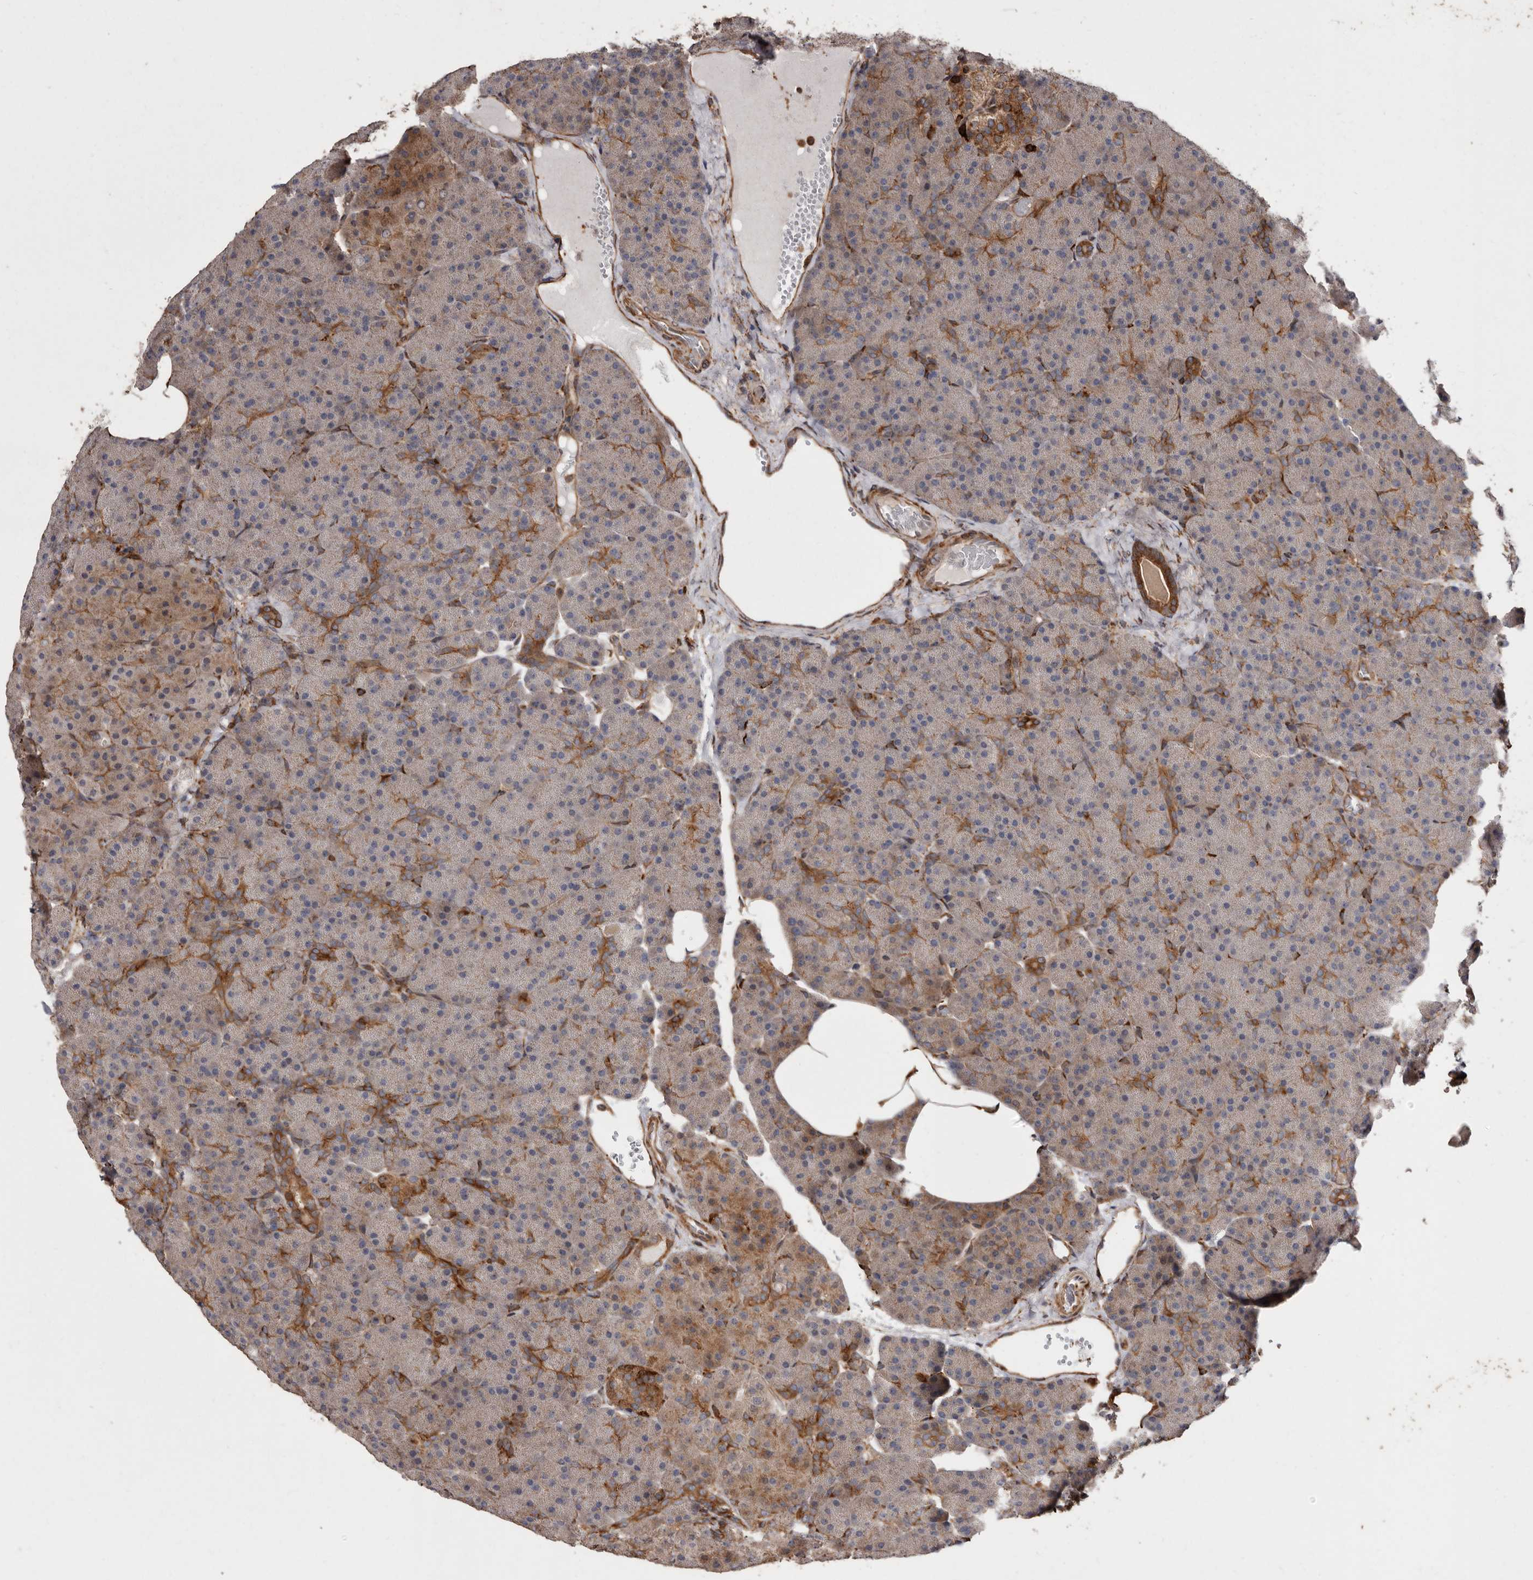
{"staining": {"intensity": "moderate", "quantity": "25%-75%", "location": "cytoplasmic/membranous"}, "tissue": "pancreas", "cell_type": "Exocrine glandular cells", "image_type": "normal", "snomed": [{"axis": "morphology", "description": "Normal tissue, NOS"}, {"axis": "morphology", "description": "Carcinoid, malignant, NOS"}, {"axis": "topography", "description": "Pancreas"}], "caption": "High-power microscopy captured an immunohistochemistry (IHC) image of unremarkable pancreas, revealing moderate cytoplasmic/membranous staining in approximately 25%-75% of exocrine glandular cells.", "gene": "FLAD1", "patient": {"sex": "female", "age": 35}}